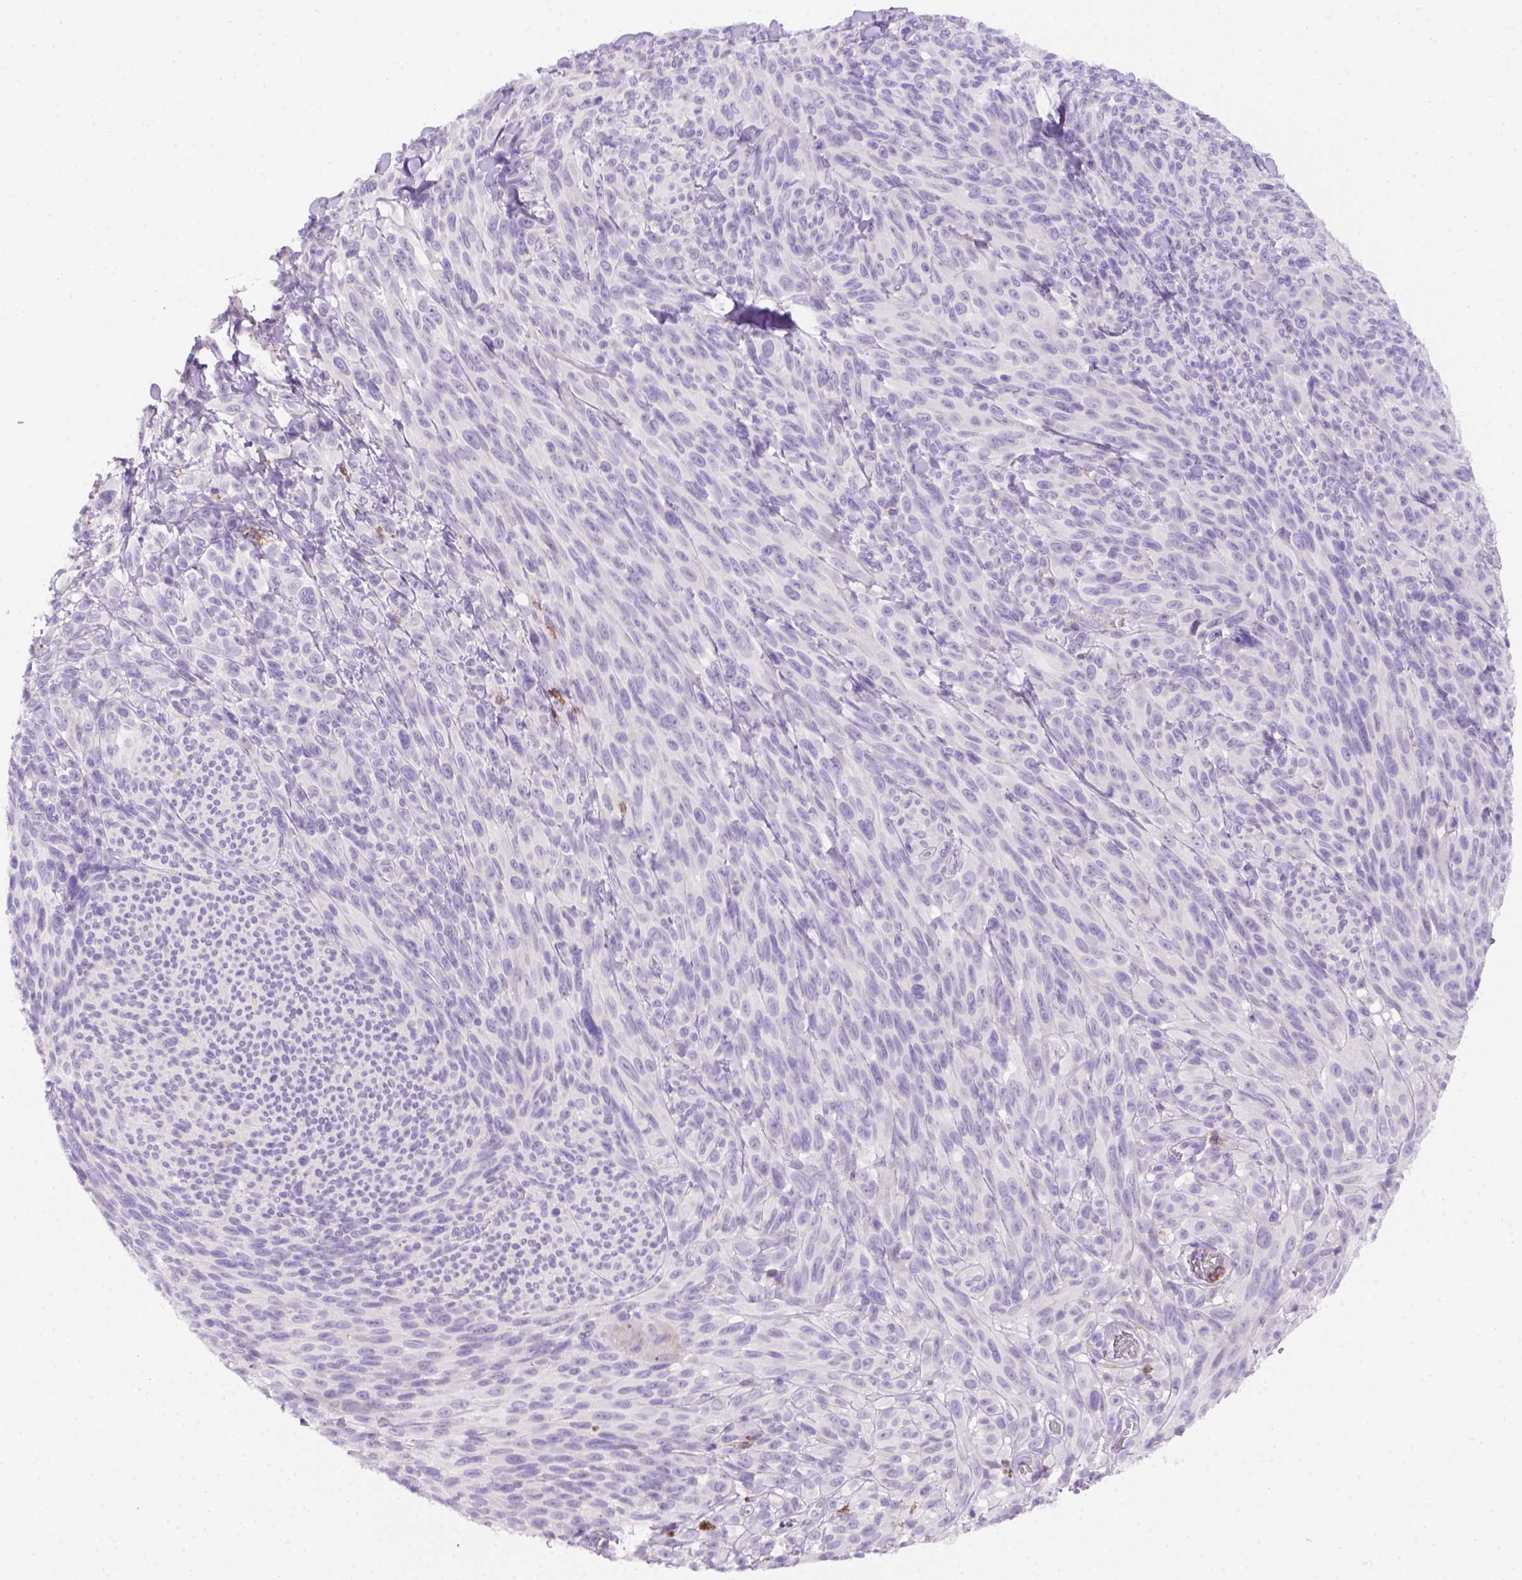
{"staining": {"intensity": "negative", "quantity": "none", "location": "none"}, "tissue": "melanoma", "cell_type": "Tumor cells", "image_type": "cancer", "snomed": [{"axis": "morphology", "description": "Malignant melanoma, NOS"}, {"axis": "topography", "description": "Skin"}], "caption": "A histopathology image of human malignant melanoma is negative for staining in tumor cells.", "gene": "CD3E", "patient": {"sex": "male", "age": 83}}